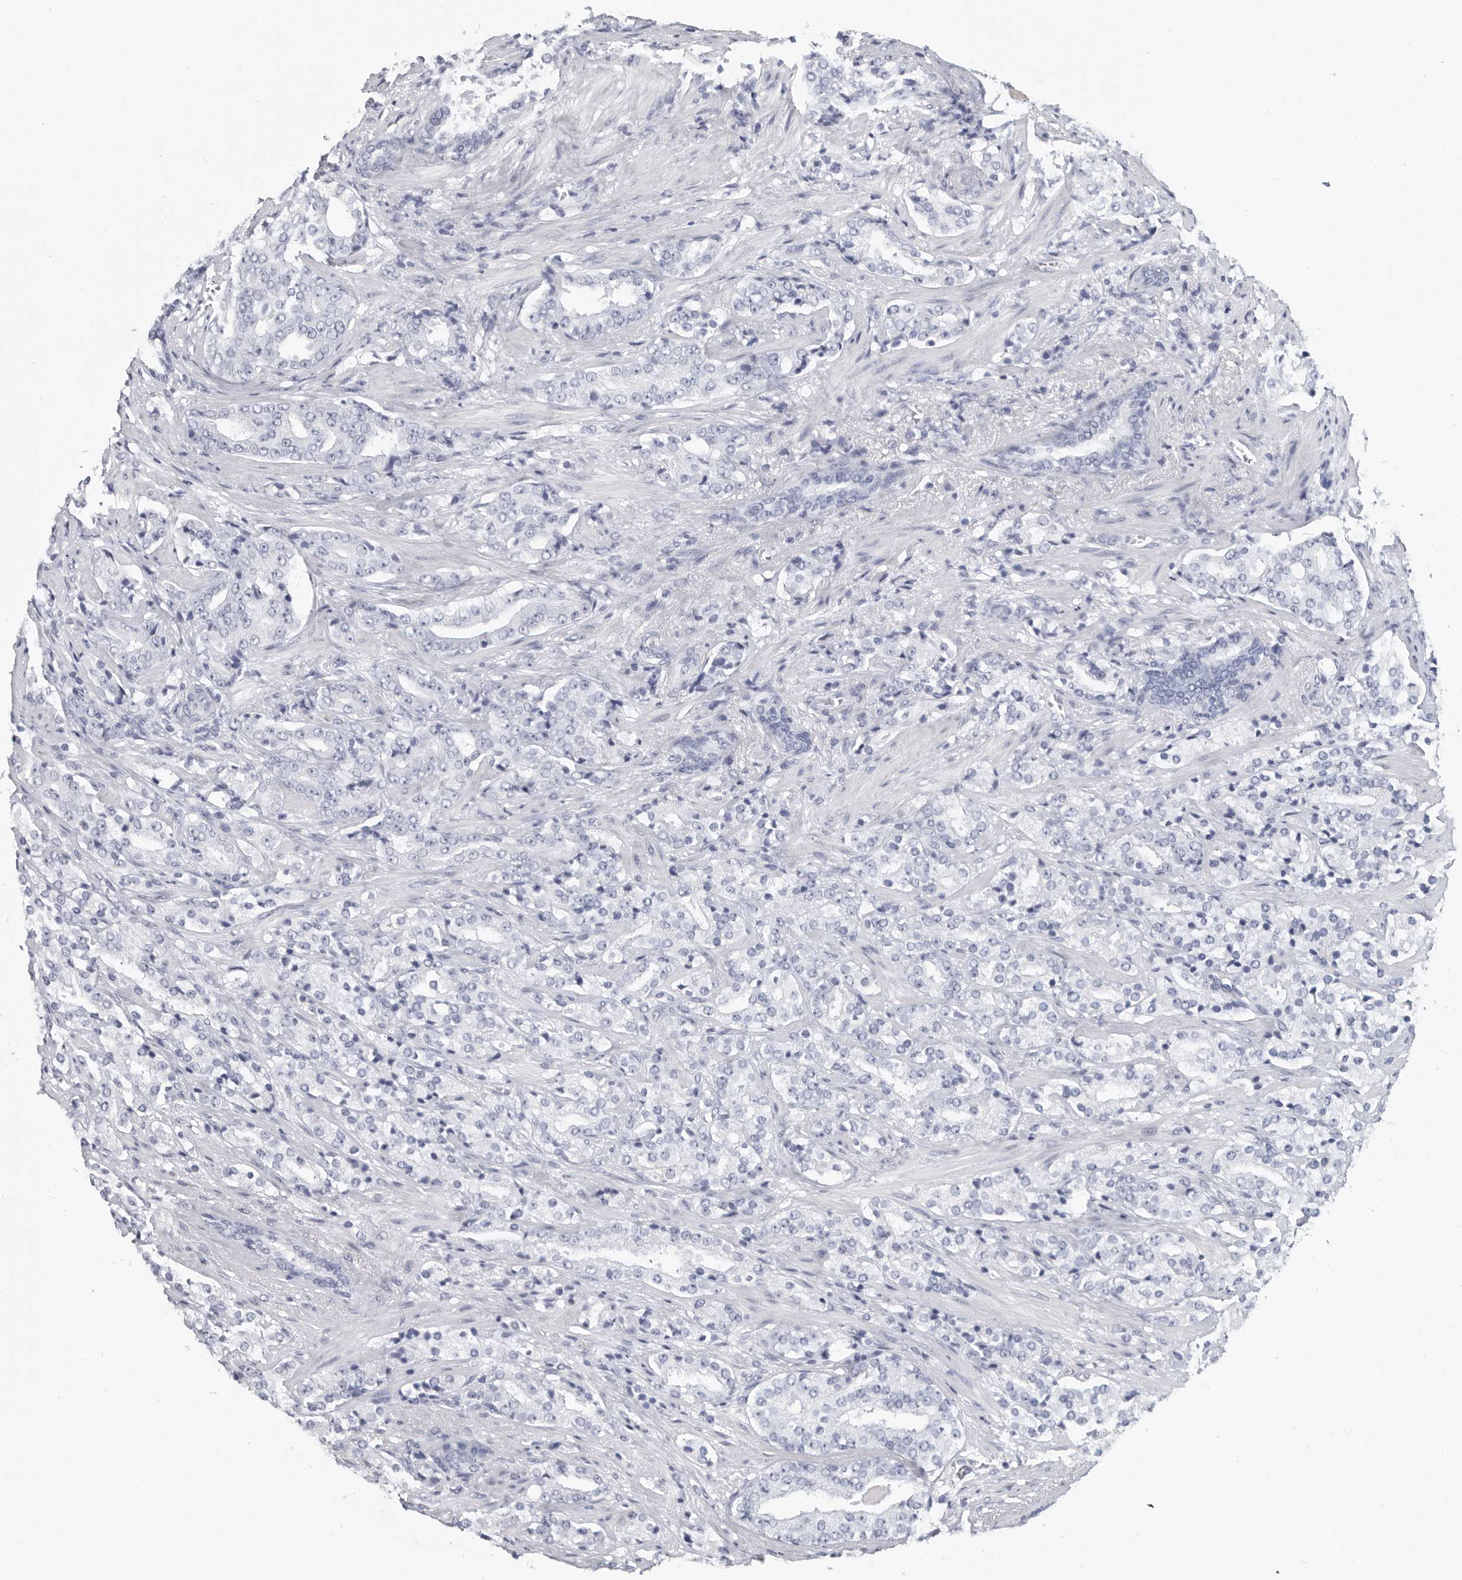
{"staining": {"intensity": "negative", "quantity": "none", "location": "none"}, "tissue": "prostate cancer", "cell_type": "Tumor cells", "image_type": "cancer", "snomed": [{"axis": "morphology", "description": "Adenocarcinoma, High grade"}, {"axis": "topography", "description": "Prostate"}], "caption": "Immunohistochemical staining of human prostate cancer demonstrates no significant expression in tumor cells.", "gene": "WRAP73", "patient": {"sex": "male", "age": 71}}